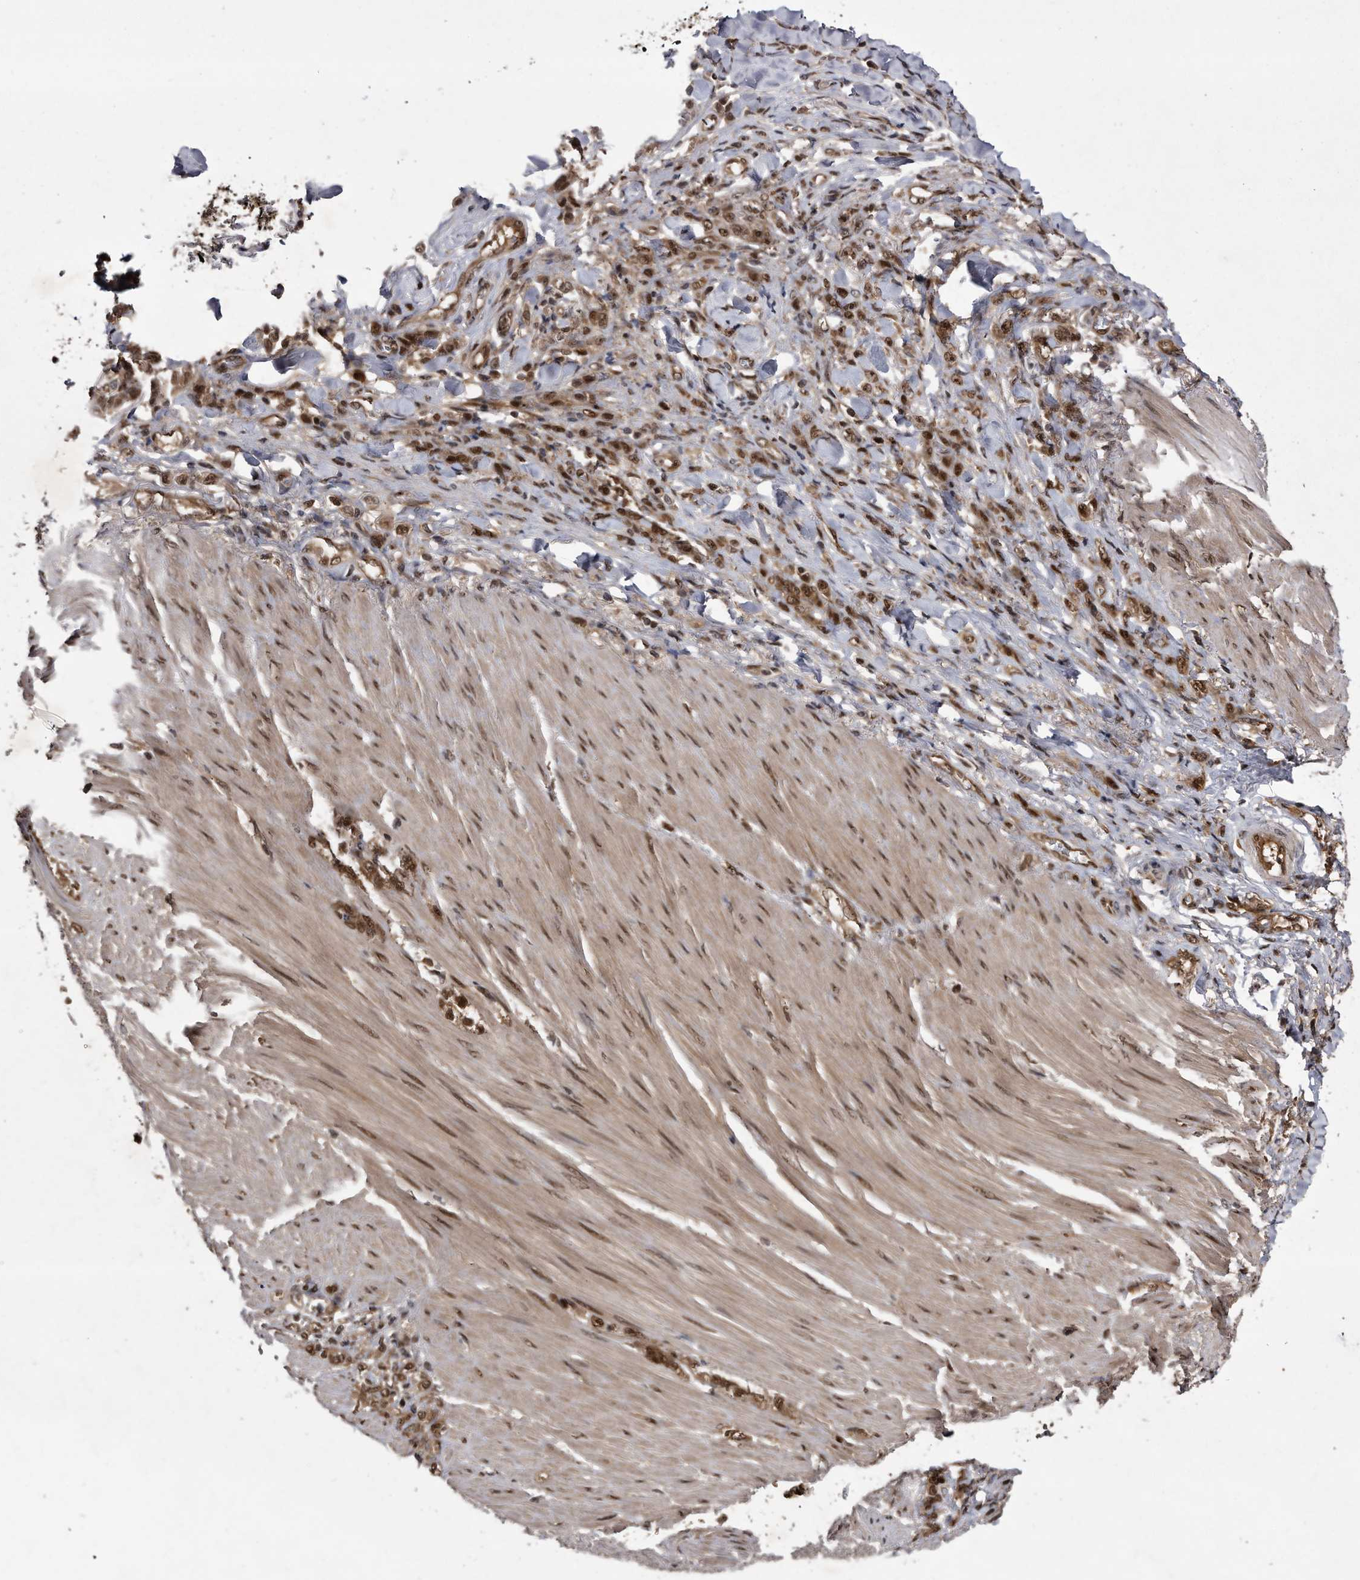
{"staining": {"intensity": "moderate", "quantity": ">75%", "location": "cytoplasmic/membranous,nuclear"}, "tissue": "stomach cancer", "cell_type": "Tumor cells", "image_type": "cancer", "snomed": [{"axis": "morphology", "description": "Normal tissue, NOS"}, {"axis": "morphology", "description": "Adenocarcinoma, NOS"}, {"axis": "topography", "description": "Stomach"}], "caption": "Protein analysis of stomach adenocarcinoma tissue demonstrates moderate cytoplasmic/membranous and nuclear staining in about >75% of tumor cells. The protein of interest is stained brown, and the nuclei are stained in blue (DAB (3,3'-diaminobenzidine) IHC with brightfield microscopy, high magnification).", "gene": "RAD23B", "patient": {"sex": "male", "age": 82}}